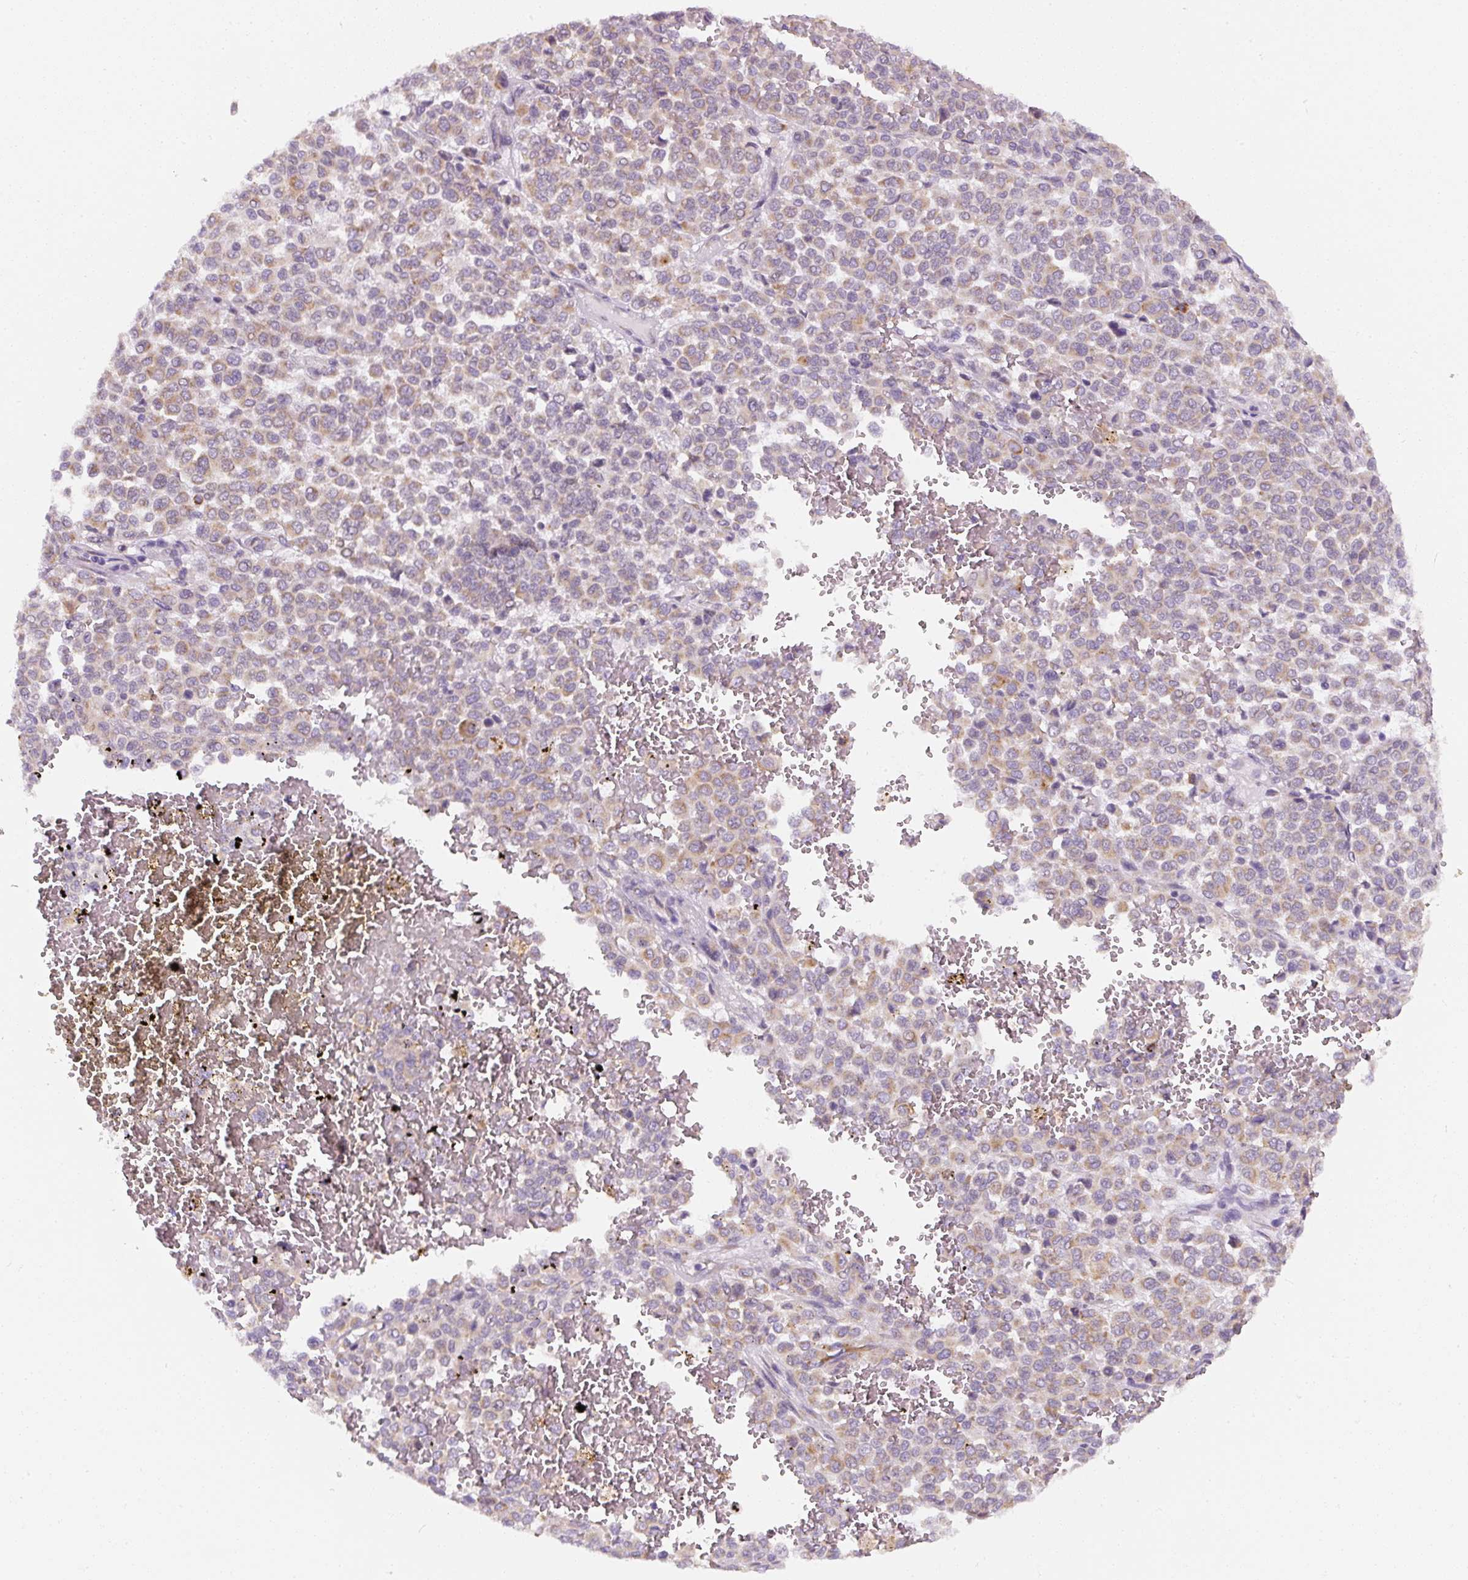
{"staining": {"intensity": "weak", "quantity": ">75%", "location": "cytoplasmic/membranous"}, "tissue": "melanoma", "cell_type": "Tumor cells", "image_type": "cancer", "snomed": [{"axis": "morphology", "description": "Malignant melanoma, Metastatic site"}, {"axis": "topography", "description": "Pancreas"}], "caption": "Malignant melanoma (metastatic site) stained with IHC demonstrates weak cytoplasmic/membranous expression in approximately >75% of tumor cells. The staining was performed using DAB to visualize the protein expression in brown, while the nuclei were stained in blue with hematoxylin (Magnification: 20x).", "gene": "DDOST", "patient": {"sex": "female", "age": 30}}